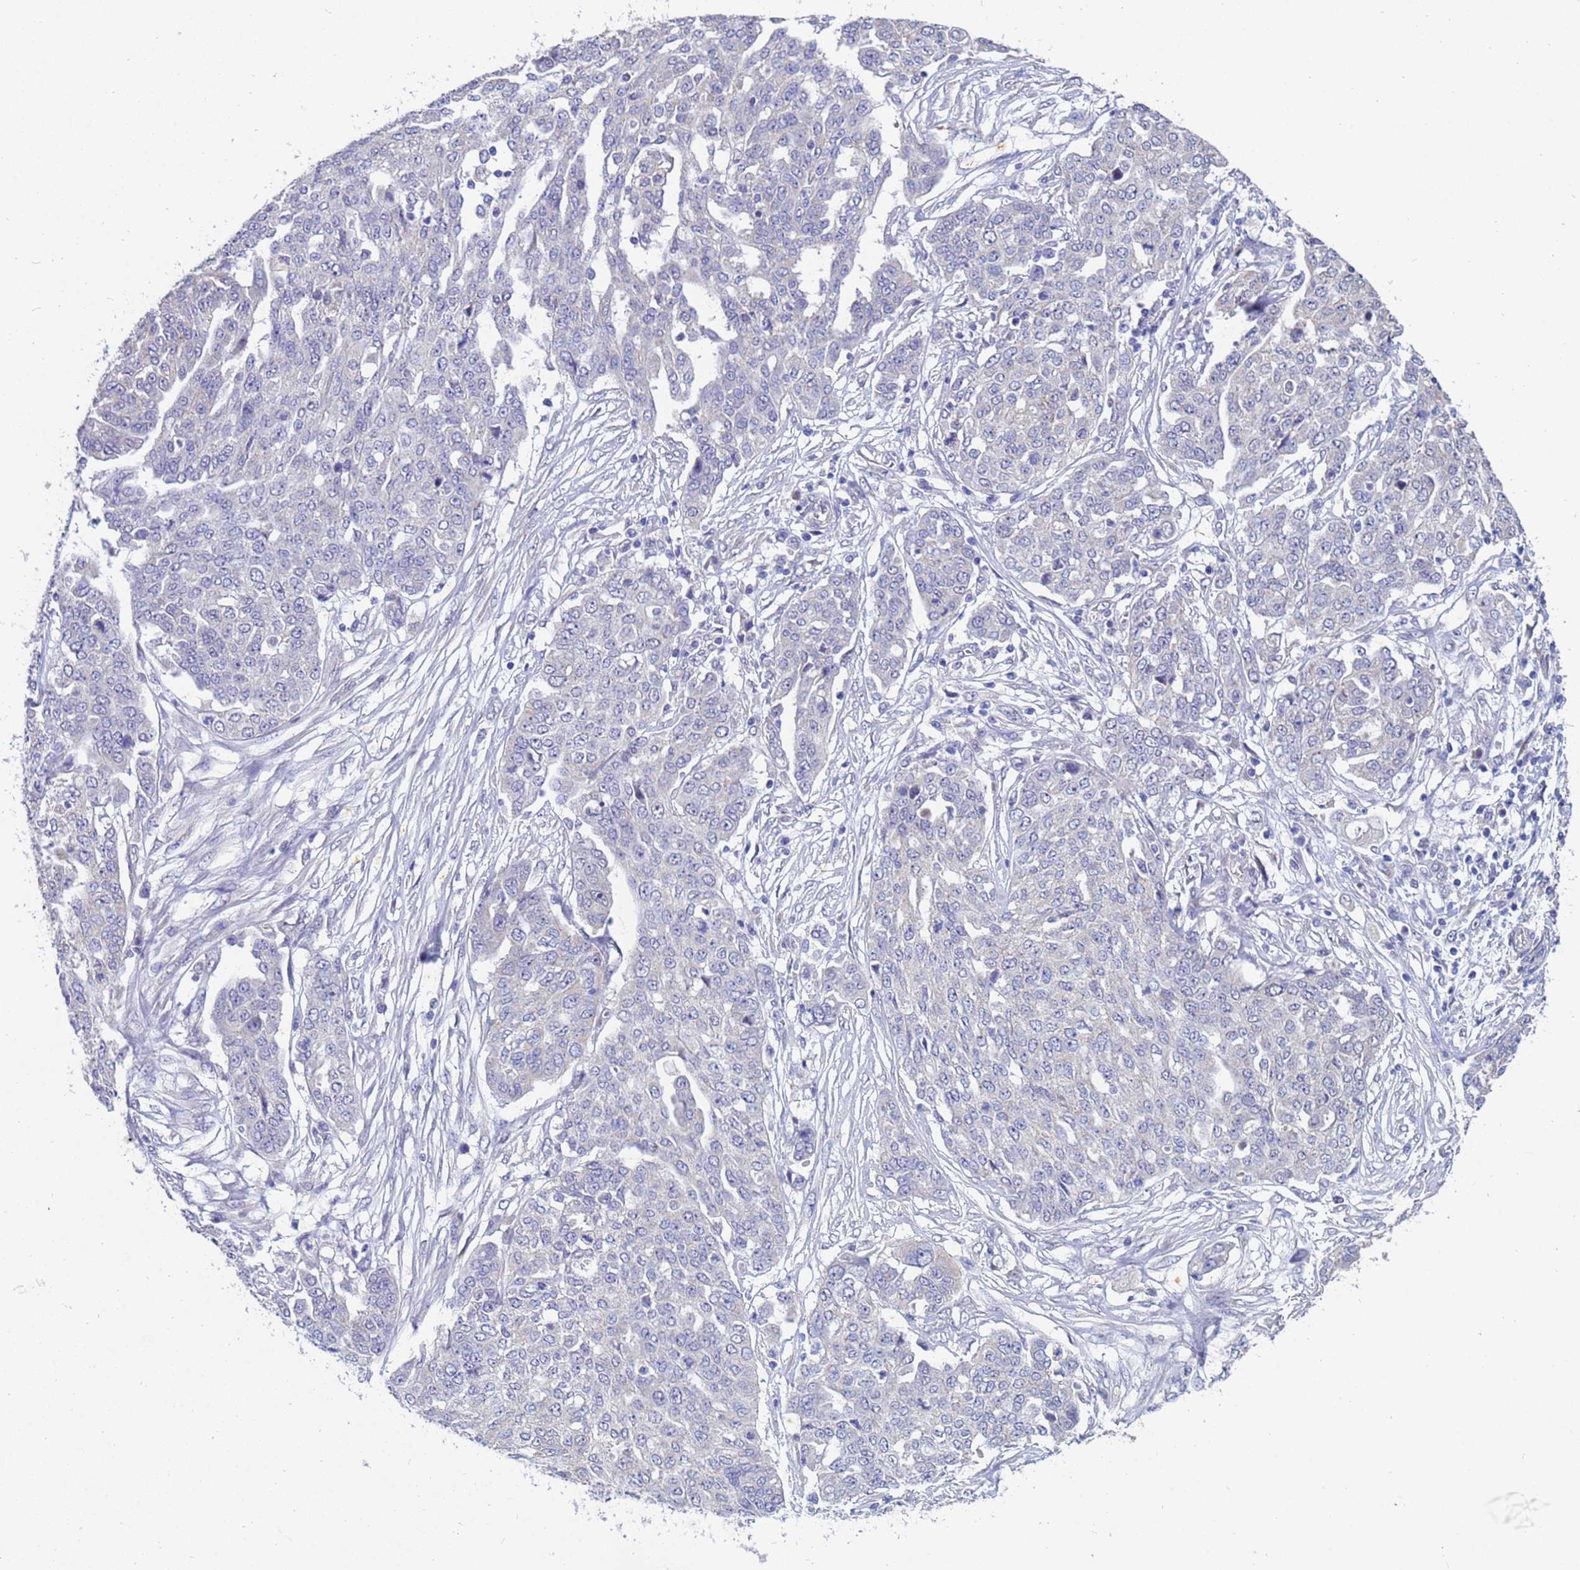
{"staining": {"intensity": "negative", "quantity": "none", "location": "none"}, "tissue": "ovarian cancer", "cell_type": "Tumor cells", "image_type": "cancer", "snomed": [{"axis": "morphology", "description": "Cystadenocarcinoma, serous, NOS"}, {"axis": "topography", "description": "Soft tissue"}, {"axis": "topography", "description": "Ovary"}], "caption": "Immunohistochemistry (IHC) photomicrograph of neoplastic tissue: serous cystadenocarcinoma (ovarian) stained with DAB displays no significant protein staining in tumor cells.", "gene": "IHO1", "patient": {"sex": "female", "age": 57}}